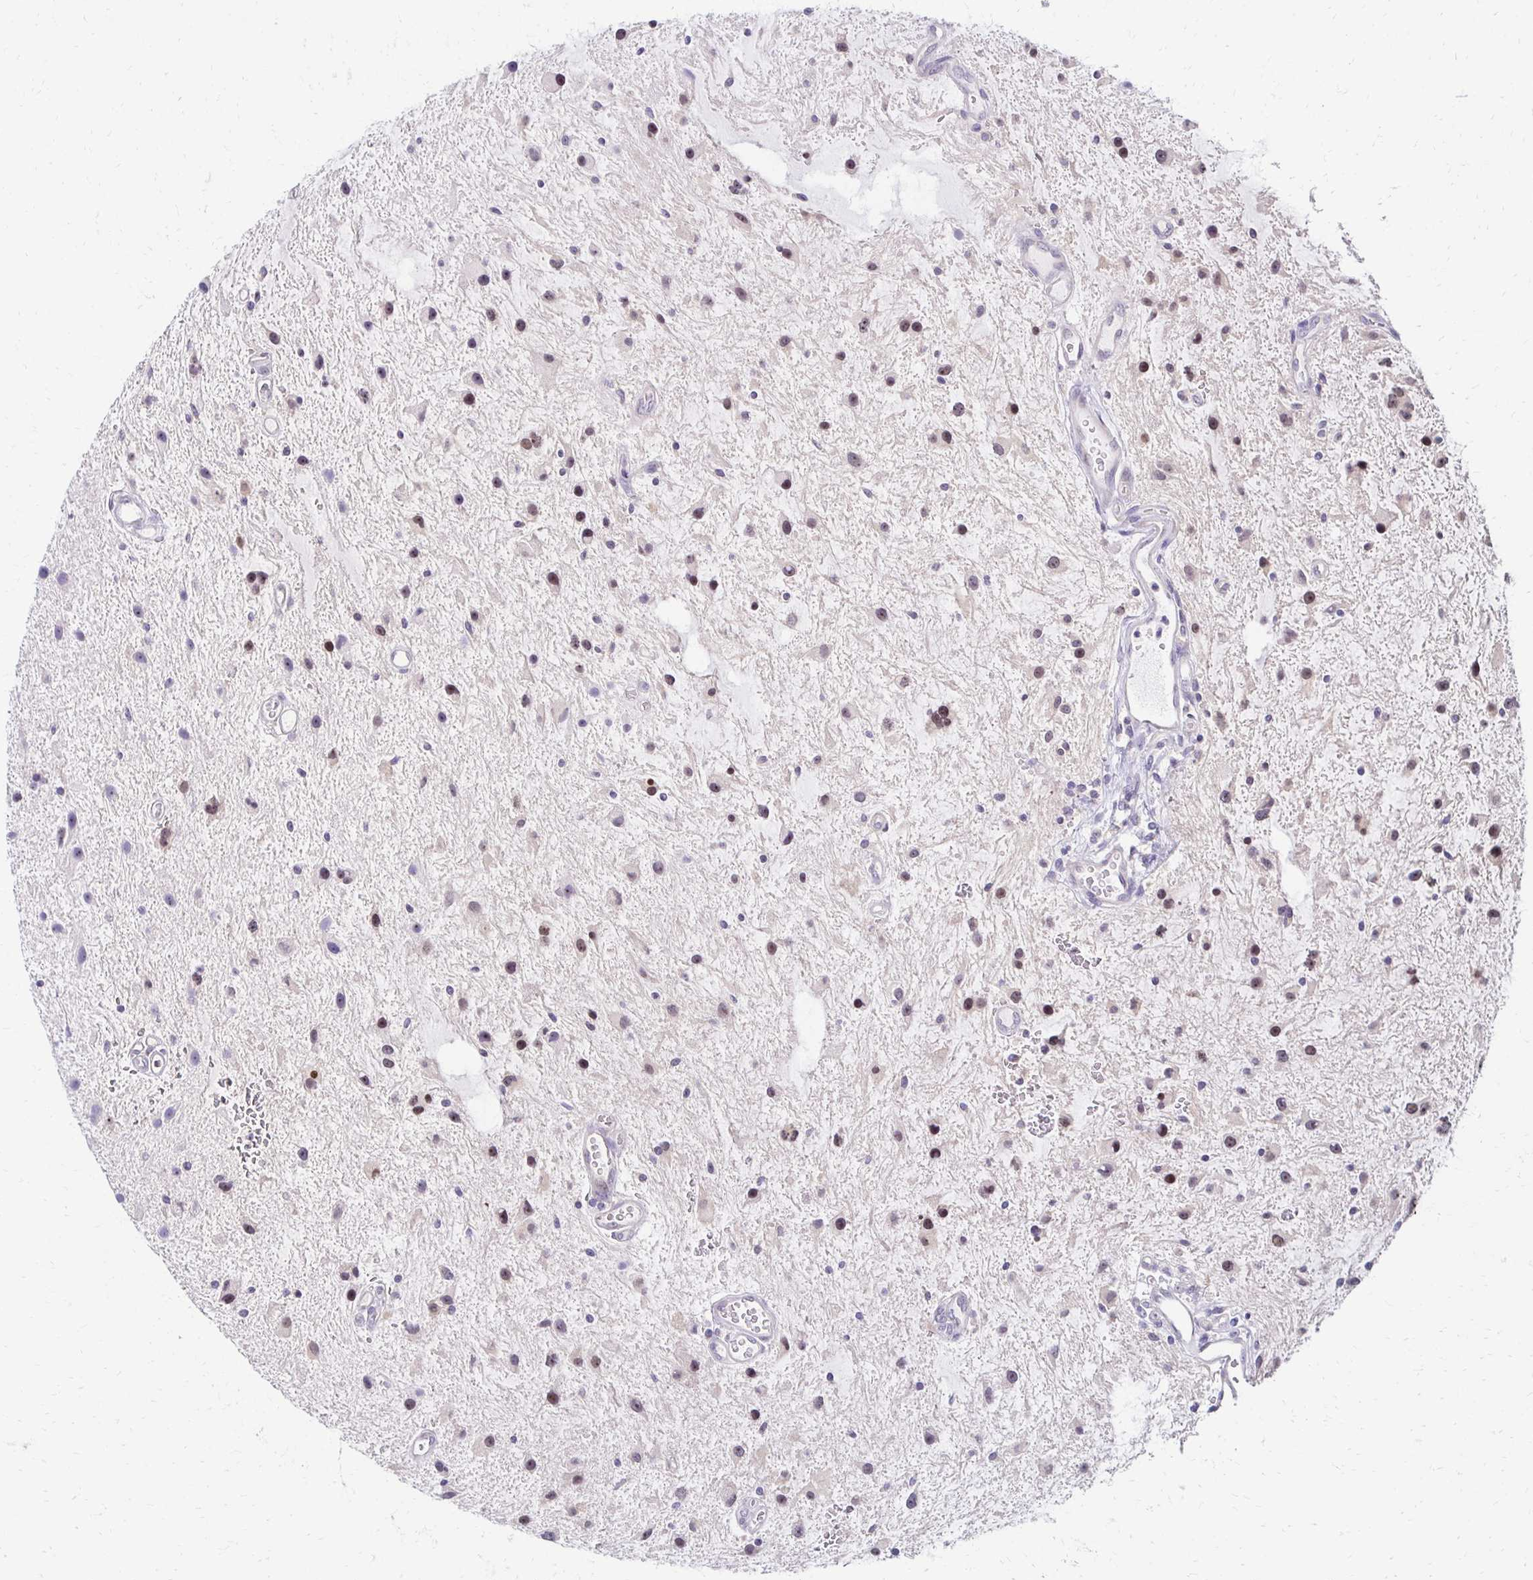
{"staining": {"intensity": "weak", "quantity": "25%-75%", "location": "nuclear"}, "tissue": "glioma", "cell_type": "Tumor cells", "image_type": "cancer", "snomed": [{"axis": "morphology", "description": "Glioma, malignant, Low grade"}, {"axis": "topography", "description": "Cerebellum"}], "caption": "Tumor cells reveal weak nuclear staining in approximately 25%-75% of cells in malignant low-grade glioma.", "gene": "C1QTNF2", "patient": {"sex": "female", "age": 14}}